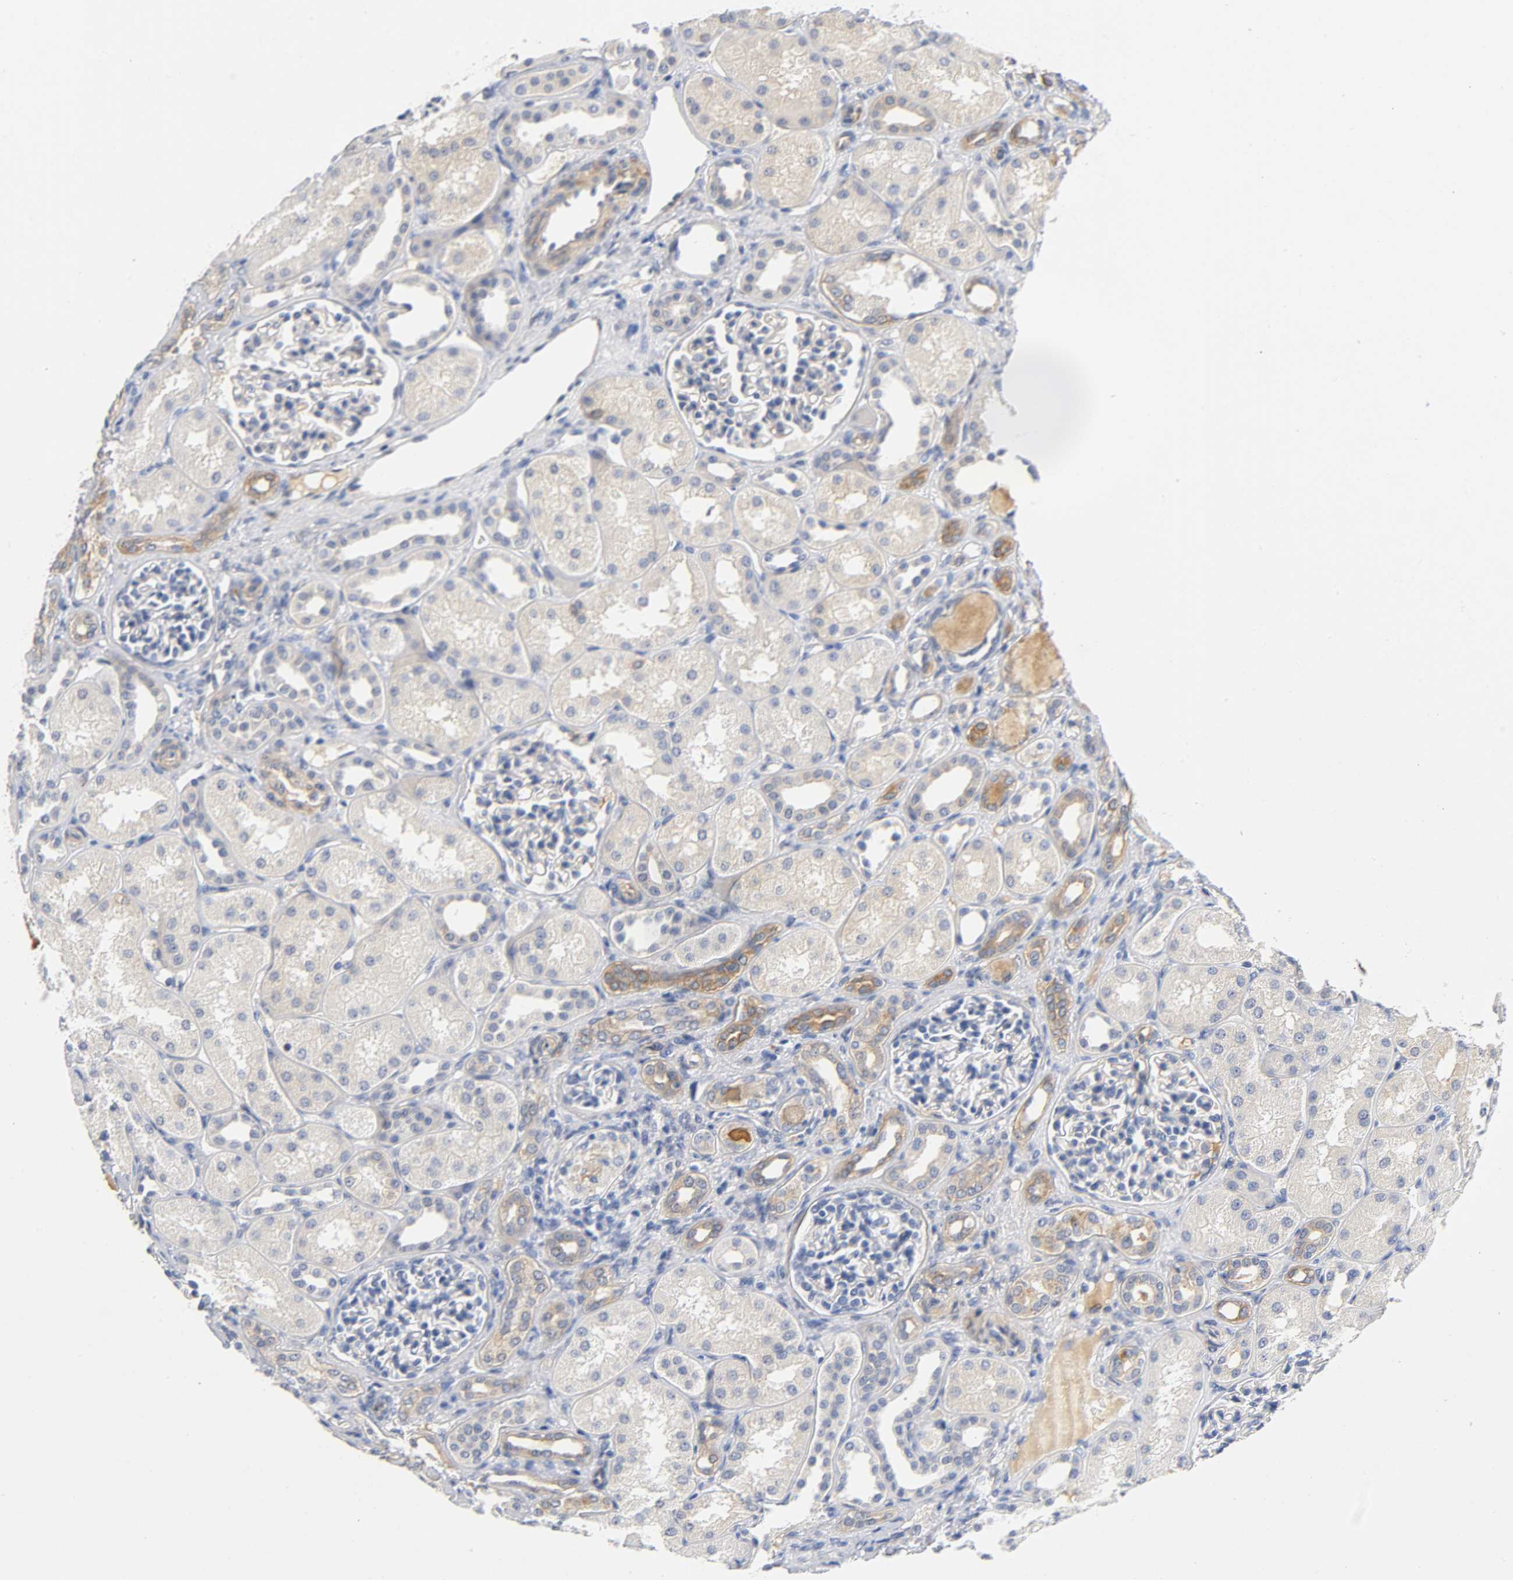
{"staining": {"intensity": "negative", "quantity": "none", "location": "none"}, "tissue": "kidney", "cell_type": "Cells in glomeruli", "image_type": "normal", "snomed": [{"axis": "morphology", "description": "Normal tissue, NOS"}, {"axis": "topography", "description": "Kidney"}], "caption": "This histopathology image is of normal kidney stained with immunohistochemistry to label a protein in brown with the nuclei are counter-stained blue. There is no staining in cells in glomeruli. (DAB (3,3'-diaminobenzidine) immunohistochemistry, high magnification).", "gene": "TNC", "patient": {"sex": "male", "age": 7}}